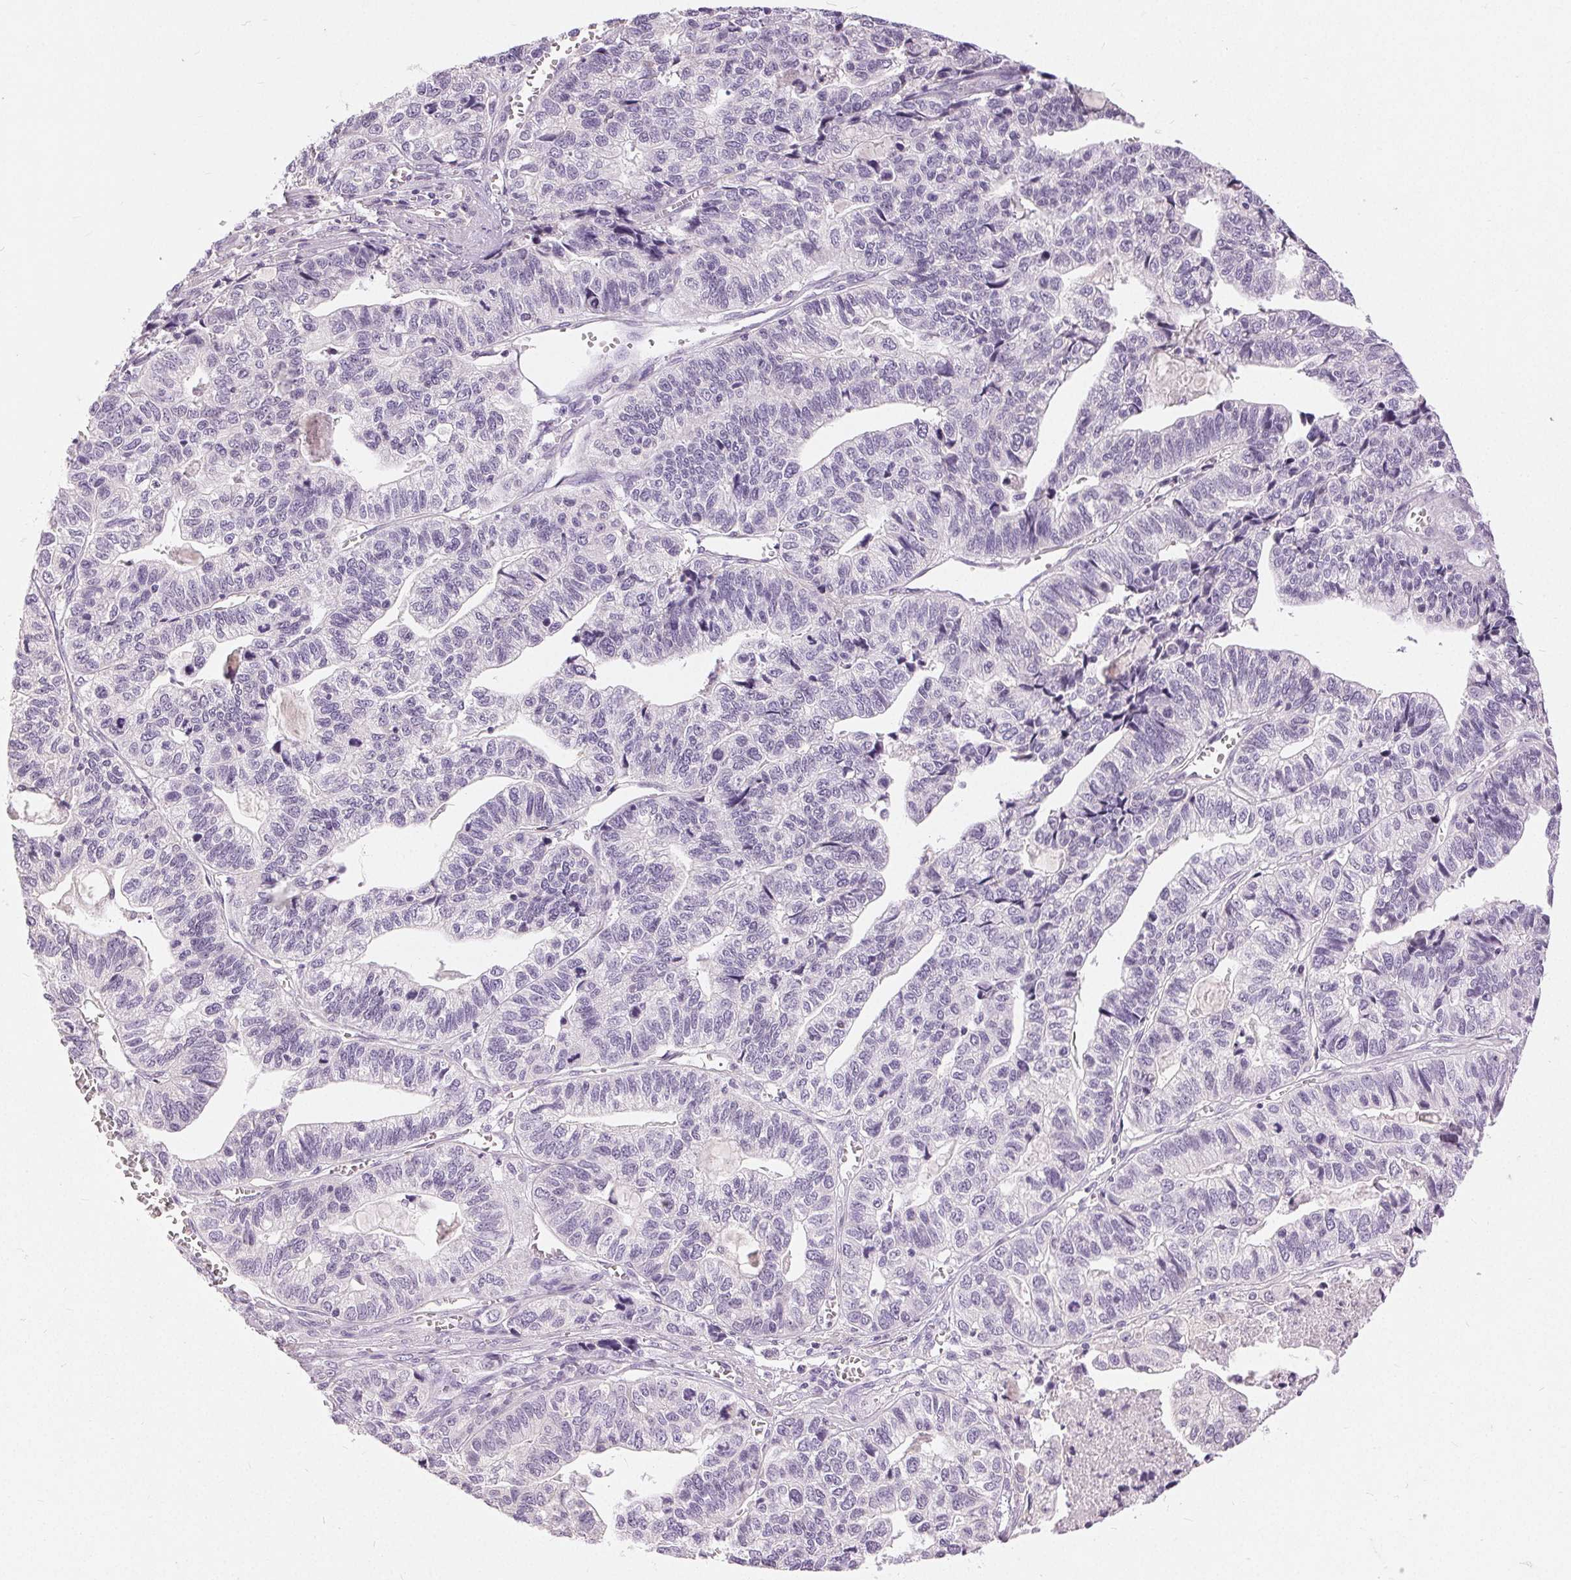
{"staining": {"intensity": "negative", "quantity": "none", "location": "none"}, "tissue": "stomach cancer", "cell_type": "Tumor cells", "image_type": "cancer", "snomed": [{"axis": "morphology", "description": "Adenocarcinoma, NOS"}, {"axis": "topography", "description": "Stomach, upper"}], "caption": "This is a image of immunohistochemistry (IHC) staining of stomach cancer, which shows no expression in tumor cells. Brightfield microscopy of IHC stained with DAB (3,3'-diaminobenzidine) (brown) and hematoxylin (blue), captured at high magnification.", "gene": "DSG3", "patient": {"sex": "female", "age": 67}}